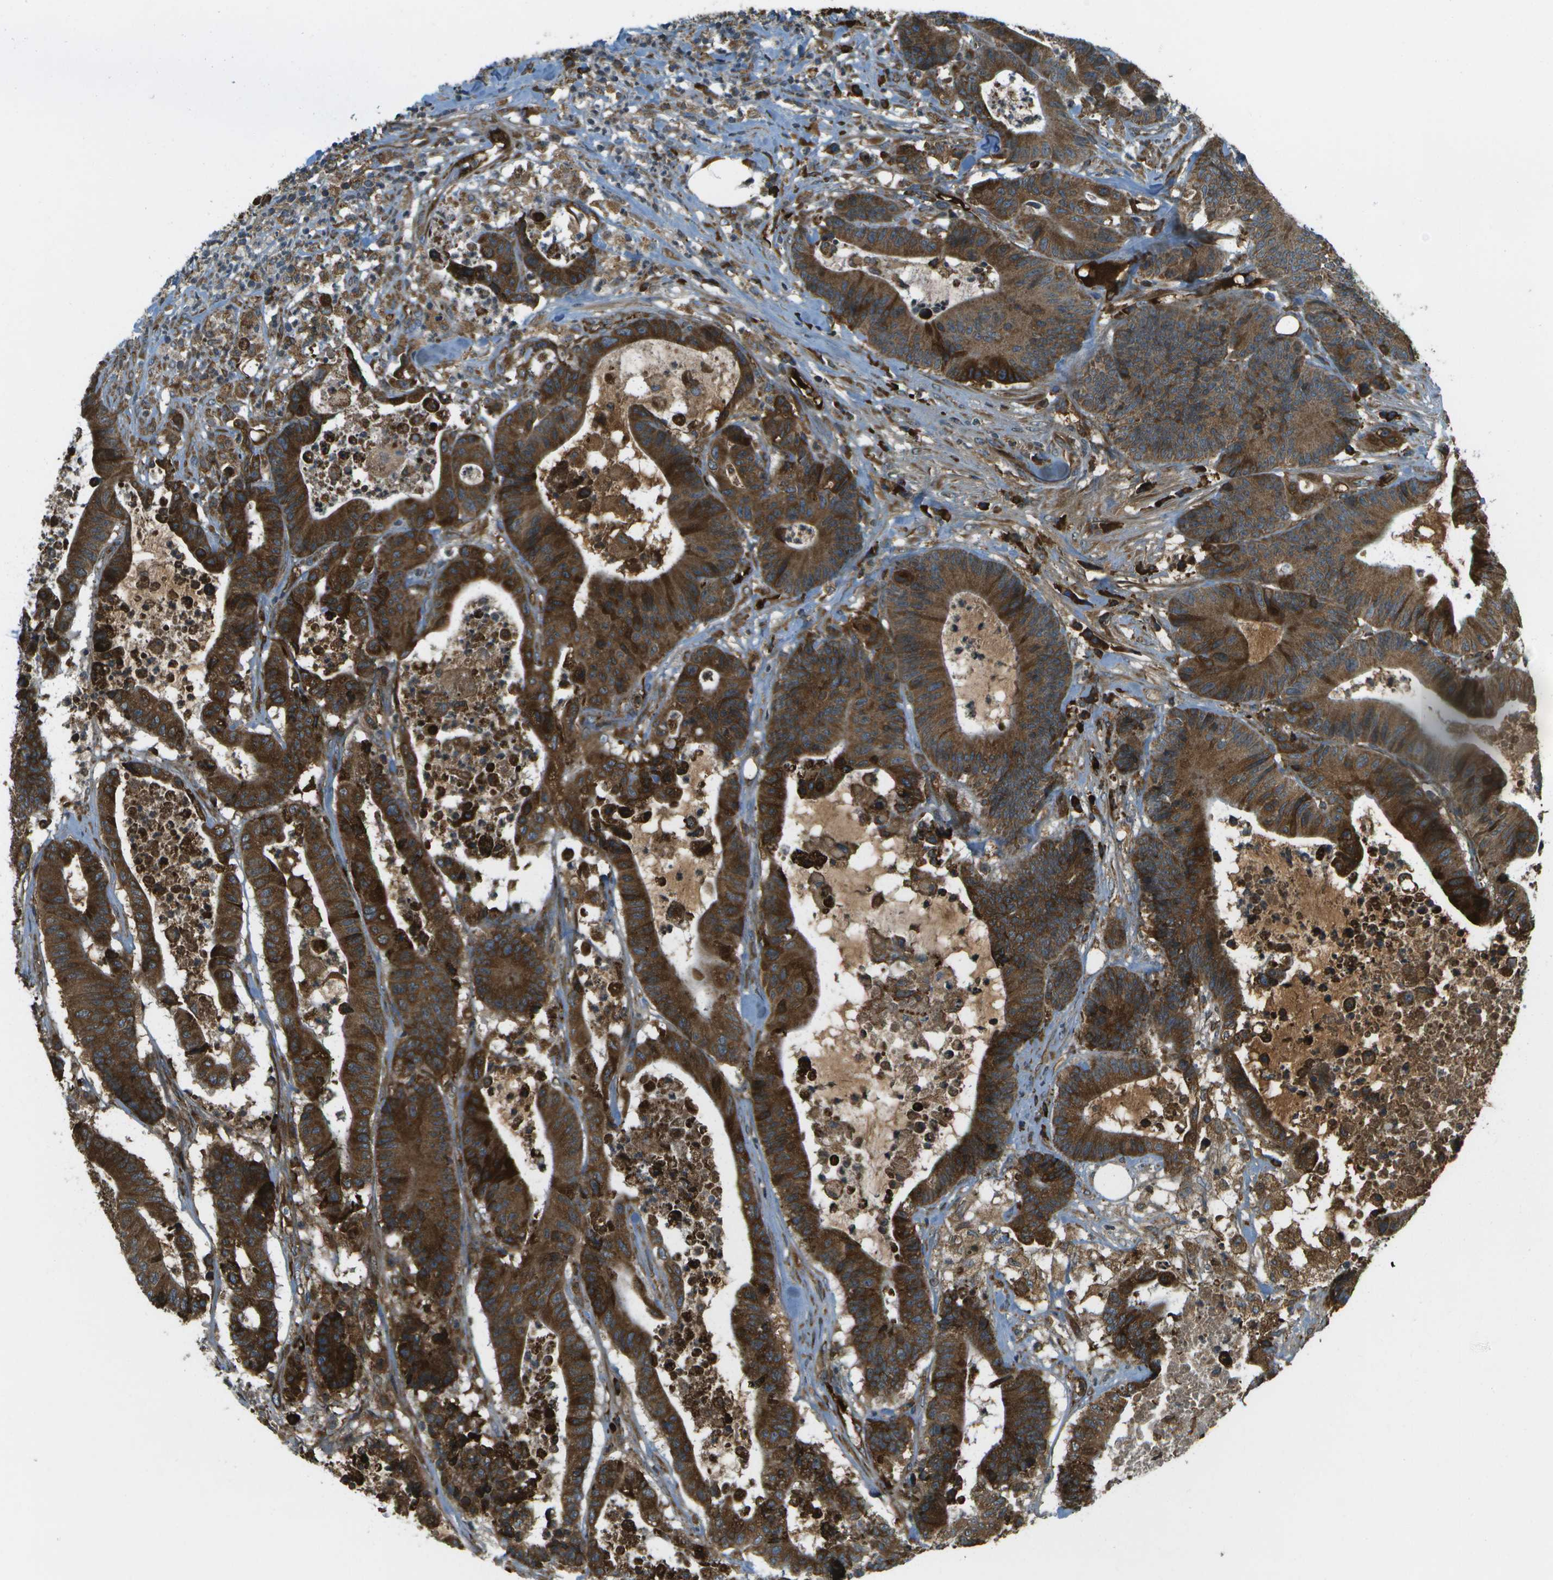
{"staining": {"intensity": "strong", "quantity": ">75%", "location": "cytoplasmic/membranous"}, "tissue": "colorectal cancer", "cell_type": "Tumor cells", "image_type": "cancer", "snomed": [{"axis": "morphology", "description": "Adenocarcinoma, NOS"}, {"axis": "topography", "description": "Colon"}], "caption": "Adenocarcinoma (colorectal) stained with a protein marker exhibits strong staining in tumor cells.", "gene": "USP30", "patient": {"sex": "female", "age": 84}}